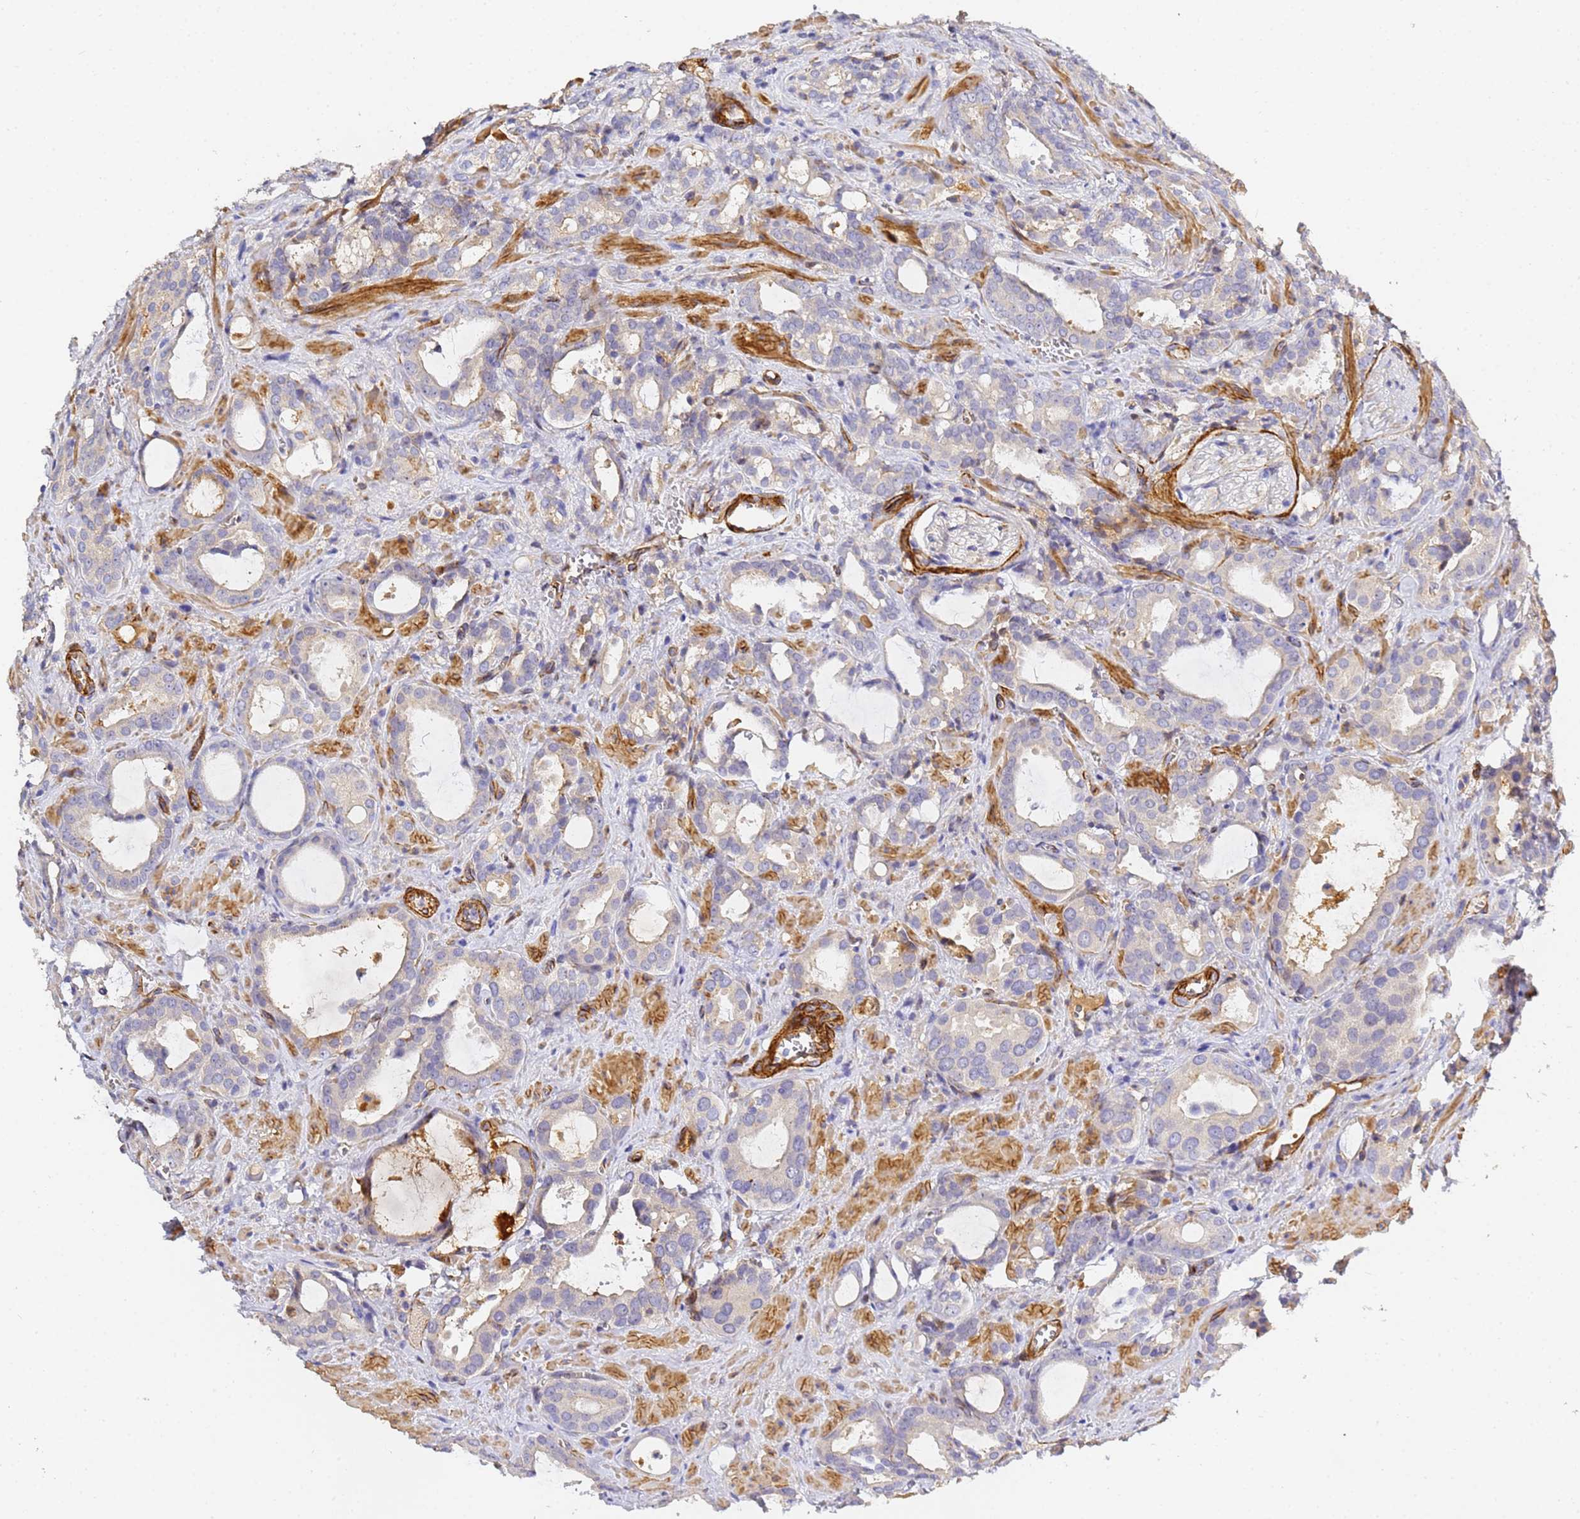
{"staining": {"intensity": "negative", "quantity": "none", "location": "none"}, "tissue": "prostate cancer", "cell_type": "Tumor cells", "image_type": "cancer", "snomed": [{"axis": "morphology", "description": "Adenocarcinoma, High grade"}, {"axis": "topography", "description": "Prostate"}], "caption": "Adenocarcinoma (high-grade) (prostate) was stained to show a protein in brown. There is no significant expression in tumor cells.", "gene": "CFH", "patient": {"sex": "male", "age": 72}}